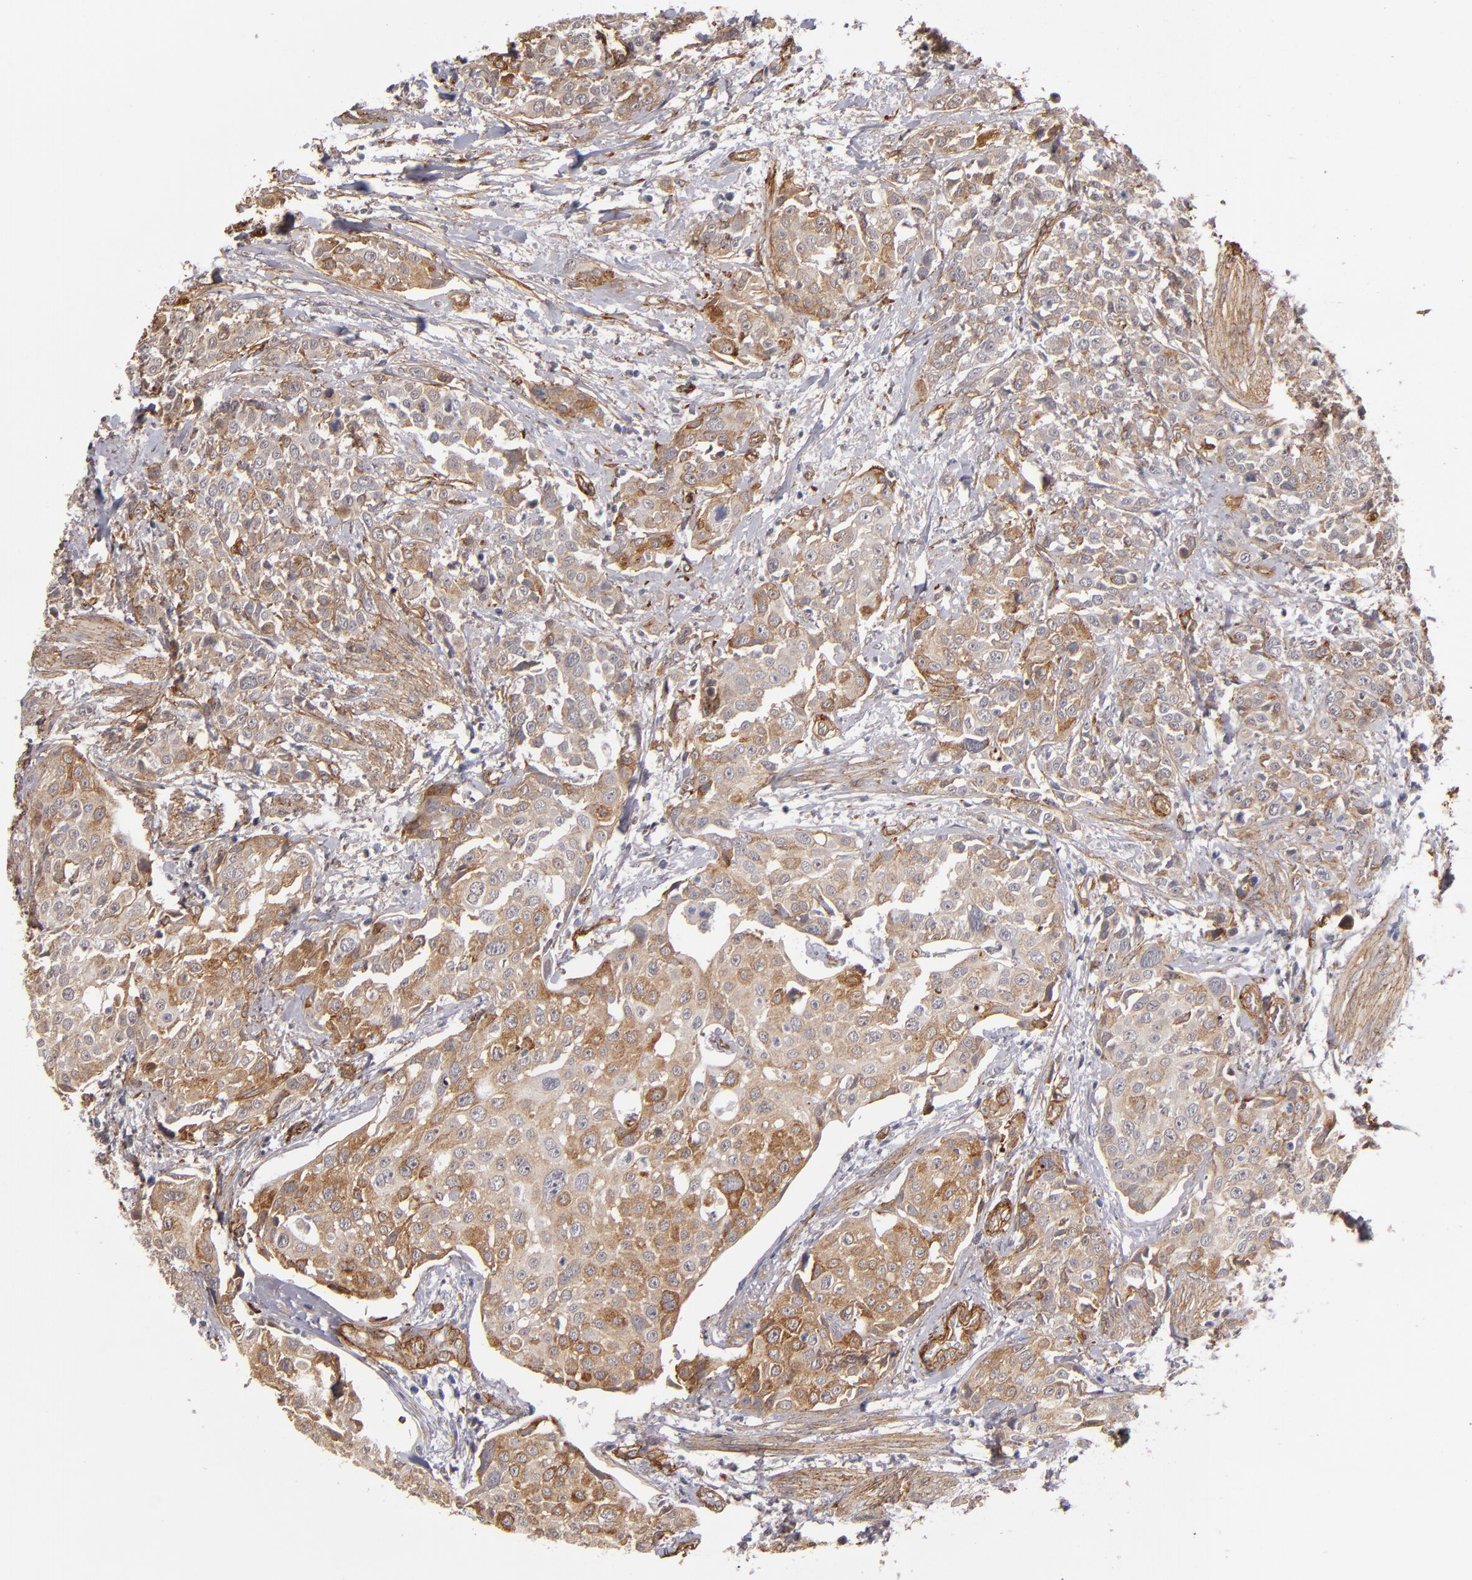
{"staining": {"intensity": "moderate", "quantity": ">75%", "location": "cytoplasmic/membranous"}, "tissue": "urothelial cancer", "cell_type": "Tumor cells", "image_type": "cancer", "snomed": [{"axis": "morphology", "description": "Urothelial carcinoma, High grade"}, {"axis": "topography", "description": "Urinary bladder"}], "caption": "Brown immunohistochemical staining in urothelial carcinoma (high-grade) reveals moderate cytoplasmic/membranous expression in about >75% of tumor cells. (IHC, brightfield microscopy, high magnification).", "gene": "LAMC1", "patient": {"sex": "male", "age": 56}}